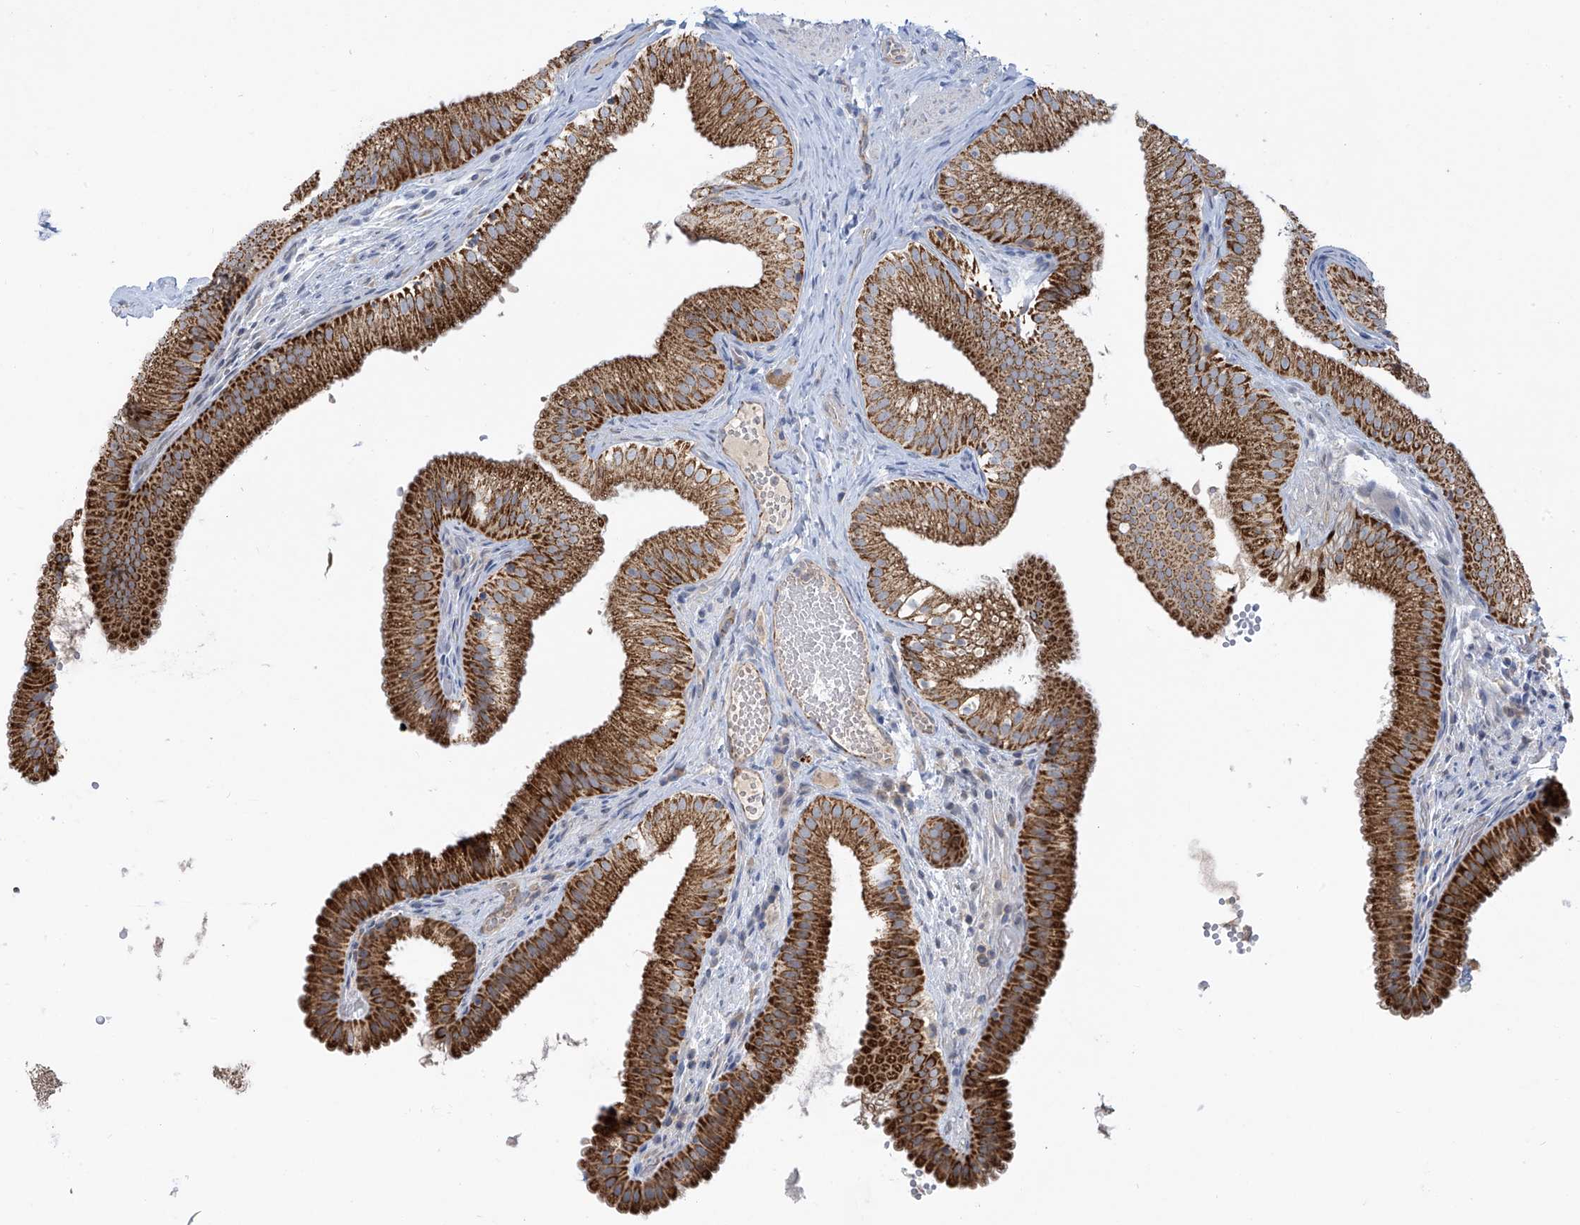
{"staining": {"intensity": "strong", "quantity": ">75%", "location": "cytoplasmic/membranous"}, "tissue": "gallbladder", "cell_type": "Glandular cells", "image_type": "normal", "snomed": [{"axis": "morphology", "description": "Normal tissue, NOS"}, {"axis": "topography", "description": "Gallbladder"}], "caption": "Immunohistochemistry image of unremarkable gallbladder: human gallbladder stained using immunohistochemistry (IHC) displays high levels of strong protein expression localized specifically in the cytoplasmic/membranous of glandular cells, appearing as a cytoplasmic/membranous brown color.", "gene": "SCGB1D2", "patient": {"sex": "female", "age": 30}}